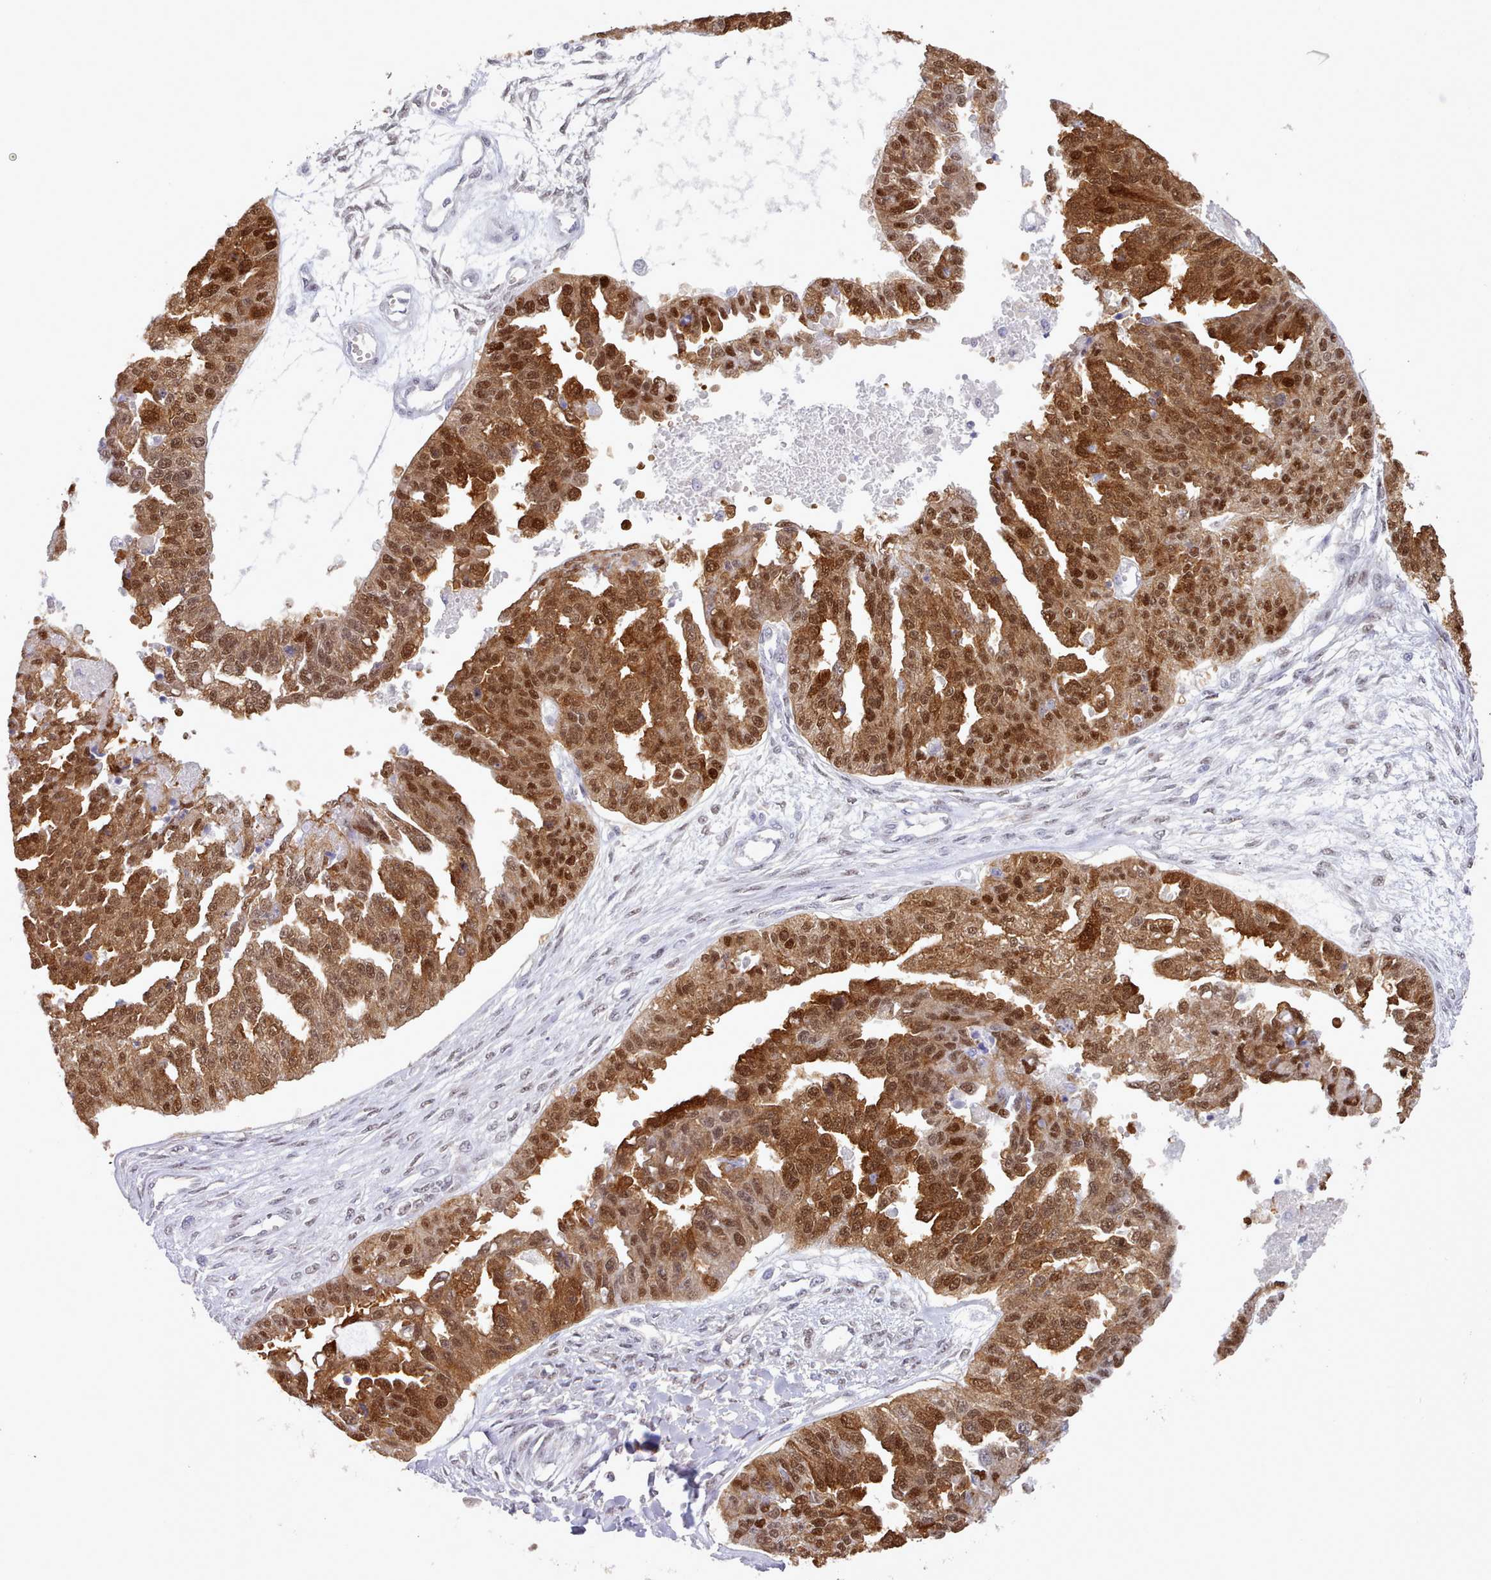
{"staining": {"intensity": "strong", "quantity": ">75%", "location": "cytoplasmic/membranous,nuclear"}, "tissue": "ovarian cancer", "cell_type": "Tumor cells", "image_type": "cancer", "snomed": [{"axis": "morphology", "description": "Cystadenocarcinoma, serous, NOS"}, {"axis": "topography", "description": "Ovary"}], "caption": "Immunohistochemical staining of serous cystadenocarcinoma (ovarian) reveals high levels of strong cytoplasmic/membranous and nuclear protein positivity in about >75% of tumor cells.", "gene": "CES3", "patient": {"sex": "female", "age": 58}}